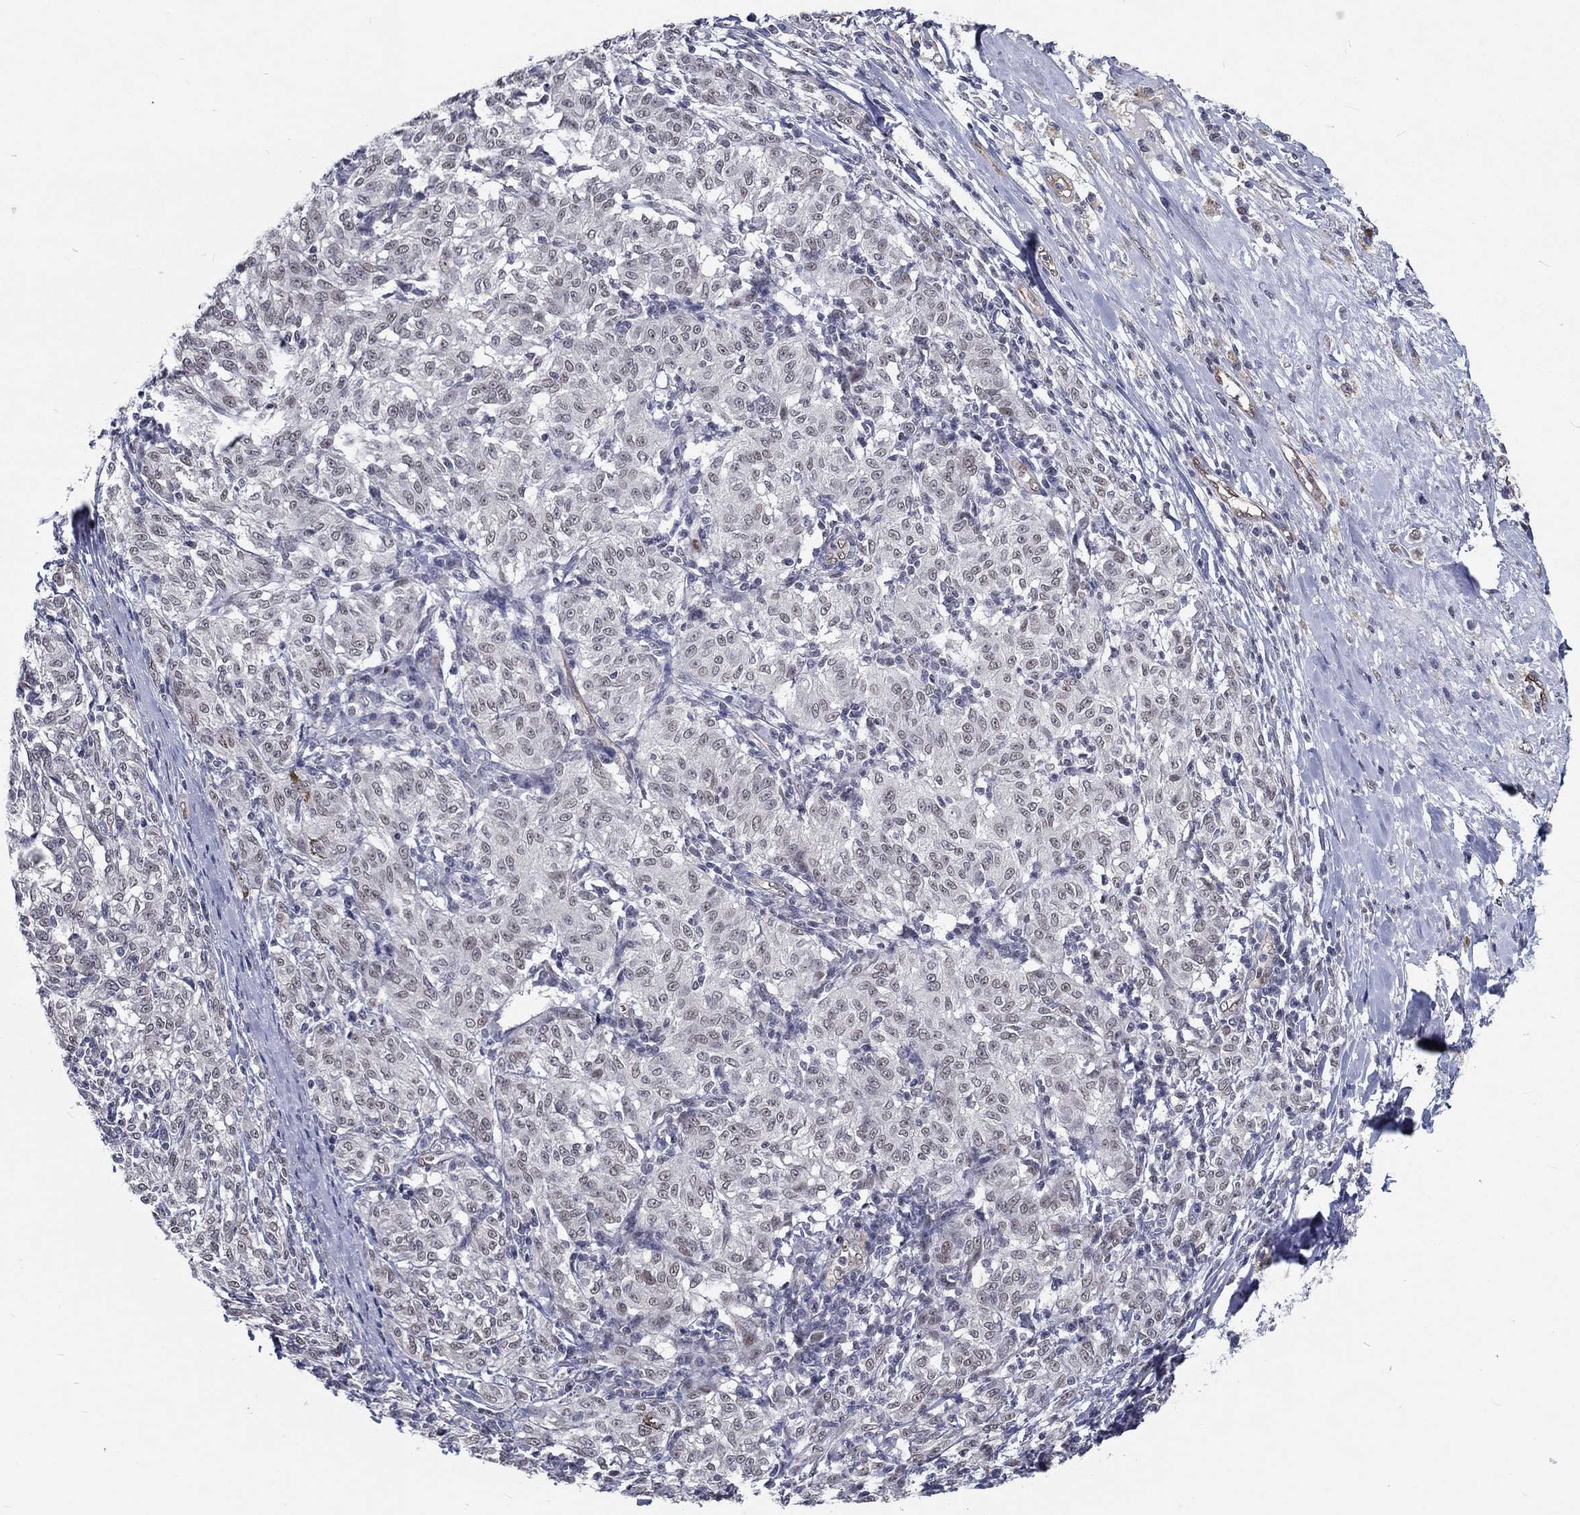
{"staining": {"intensity": "negative", "quantity": "none", "location": "none"}, "tissue": "melanoma", "cell_type": "Tumor cells", "image_type": "cancer", "snomed": [{"axis": "morphology", "description": "Malignant melanoma, NOS"}, {"axis": "topography", "description": "Skin"}], "caption": "Immunohistochemistry photomicrograph of neoplastic tissue: human melanoma stained with DAB demonstrates no significant protein staining in tumor cells. (DAB immunohistochemistry, high magnification).", "gene": "ZBED1", "patient": {"sex": "female", "age": 72}}